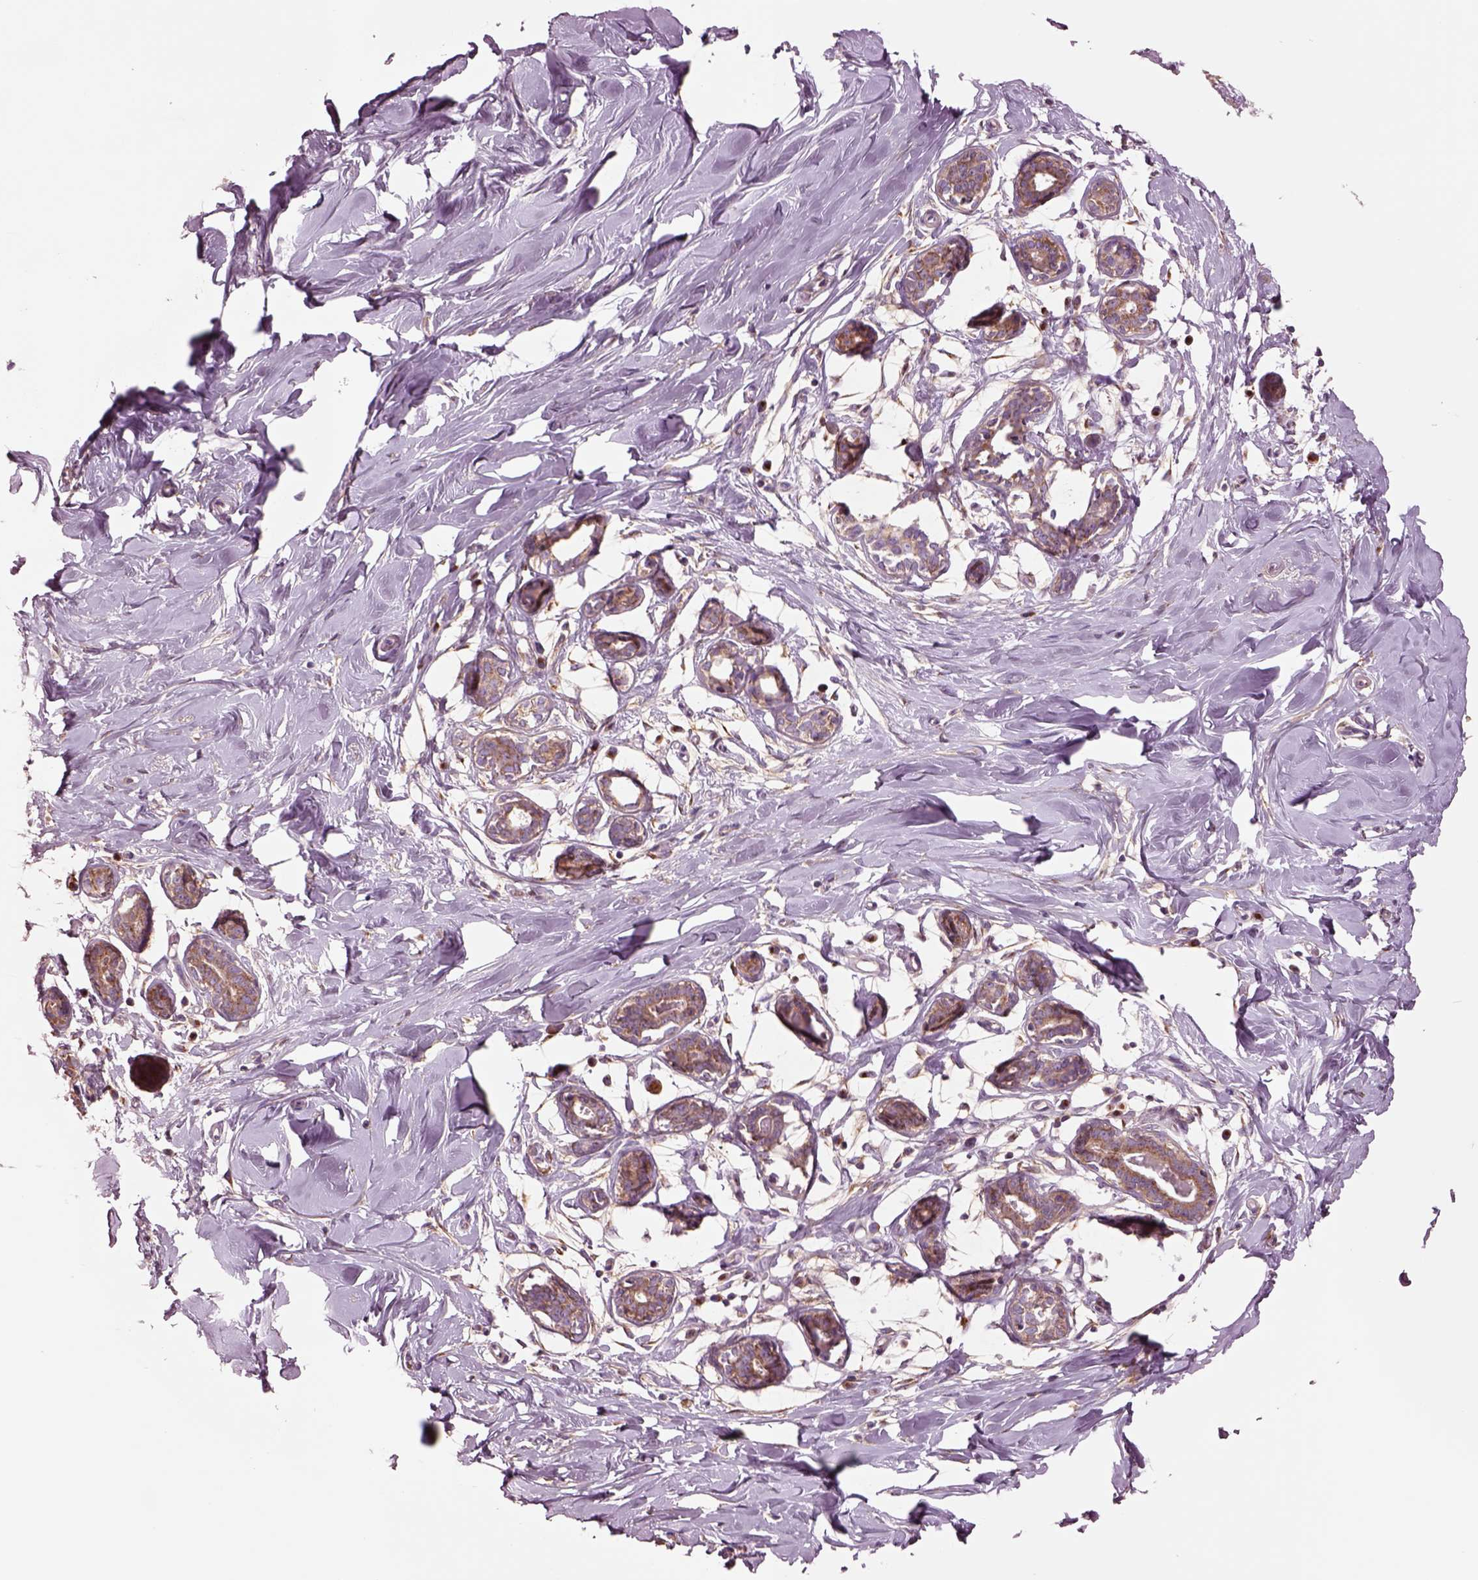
{"staining": {"intensity": "negative", "quantity": "none", "location": "none"}, "tissue": "breast", "cell_type": "Adipocytes", "image_type": "normal", "snomed": [{"axis": "morphology", "description": "Normal tissue, NOS"}, {"axis": "topography", "description": "Breast"}], "caption": "Breast was stained to show a protein in brown. There is no significant staining in adipocytes. Brightfield microscopy of immunohistochemistry (IHC) stained with DAB (brown) and hematoxylin (blue), captured at high magnification.", "gene": "SEC23A", "patient": {"sex": "female", "age": 27}}